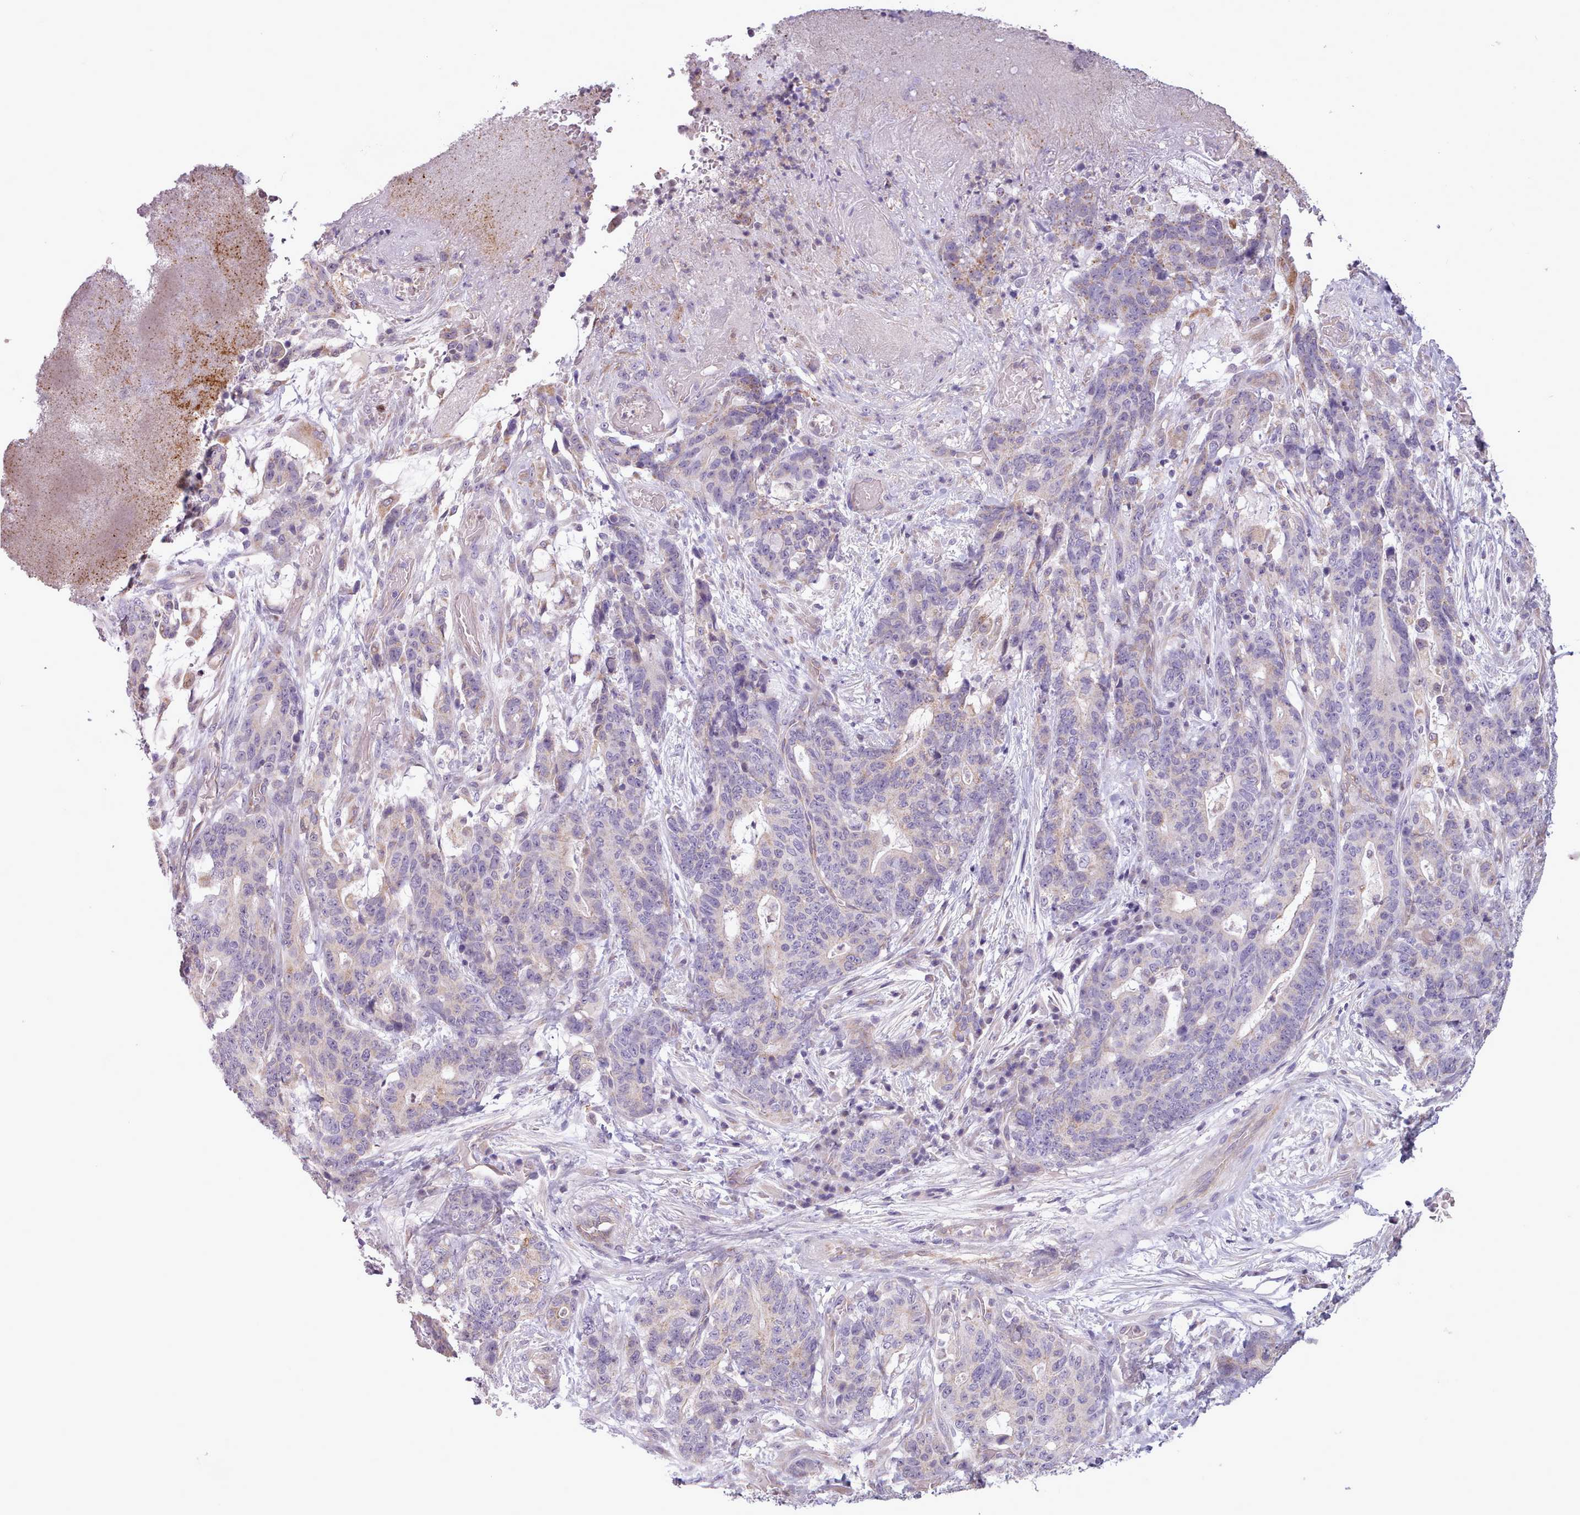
{"staining": {"intensity": "negative", "quantity": "none", "location": "none"}, "tissue": "stomach cancer", "cell_type": "Tumor cells", "image_type": "cancer", "snomed": [{"axis": "morphology", "description": "Normal tissue, NOS"}, {"axis": "morphology", "description": "Adenocarcinoma, NOS"}, {"axis": "topography", "description": "Stomach"}], "caption": "Immunohistochemistry of stomach adenocarcinoma demonstrates no positivity in tumor cells.", "gene": "SLURP1", "patient": {"sex": "female", "age": 64}}